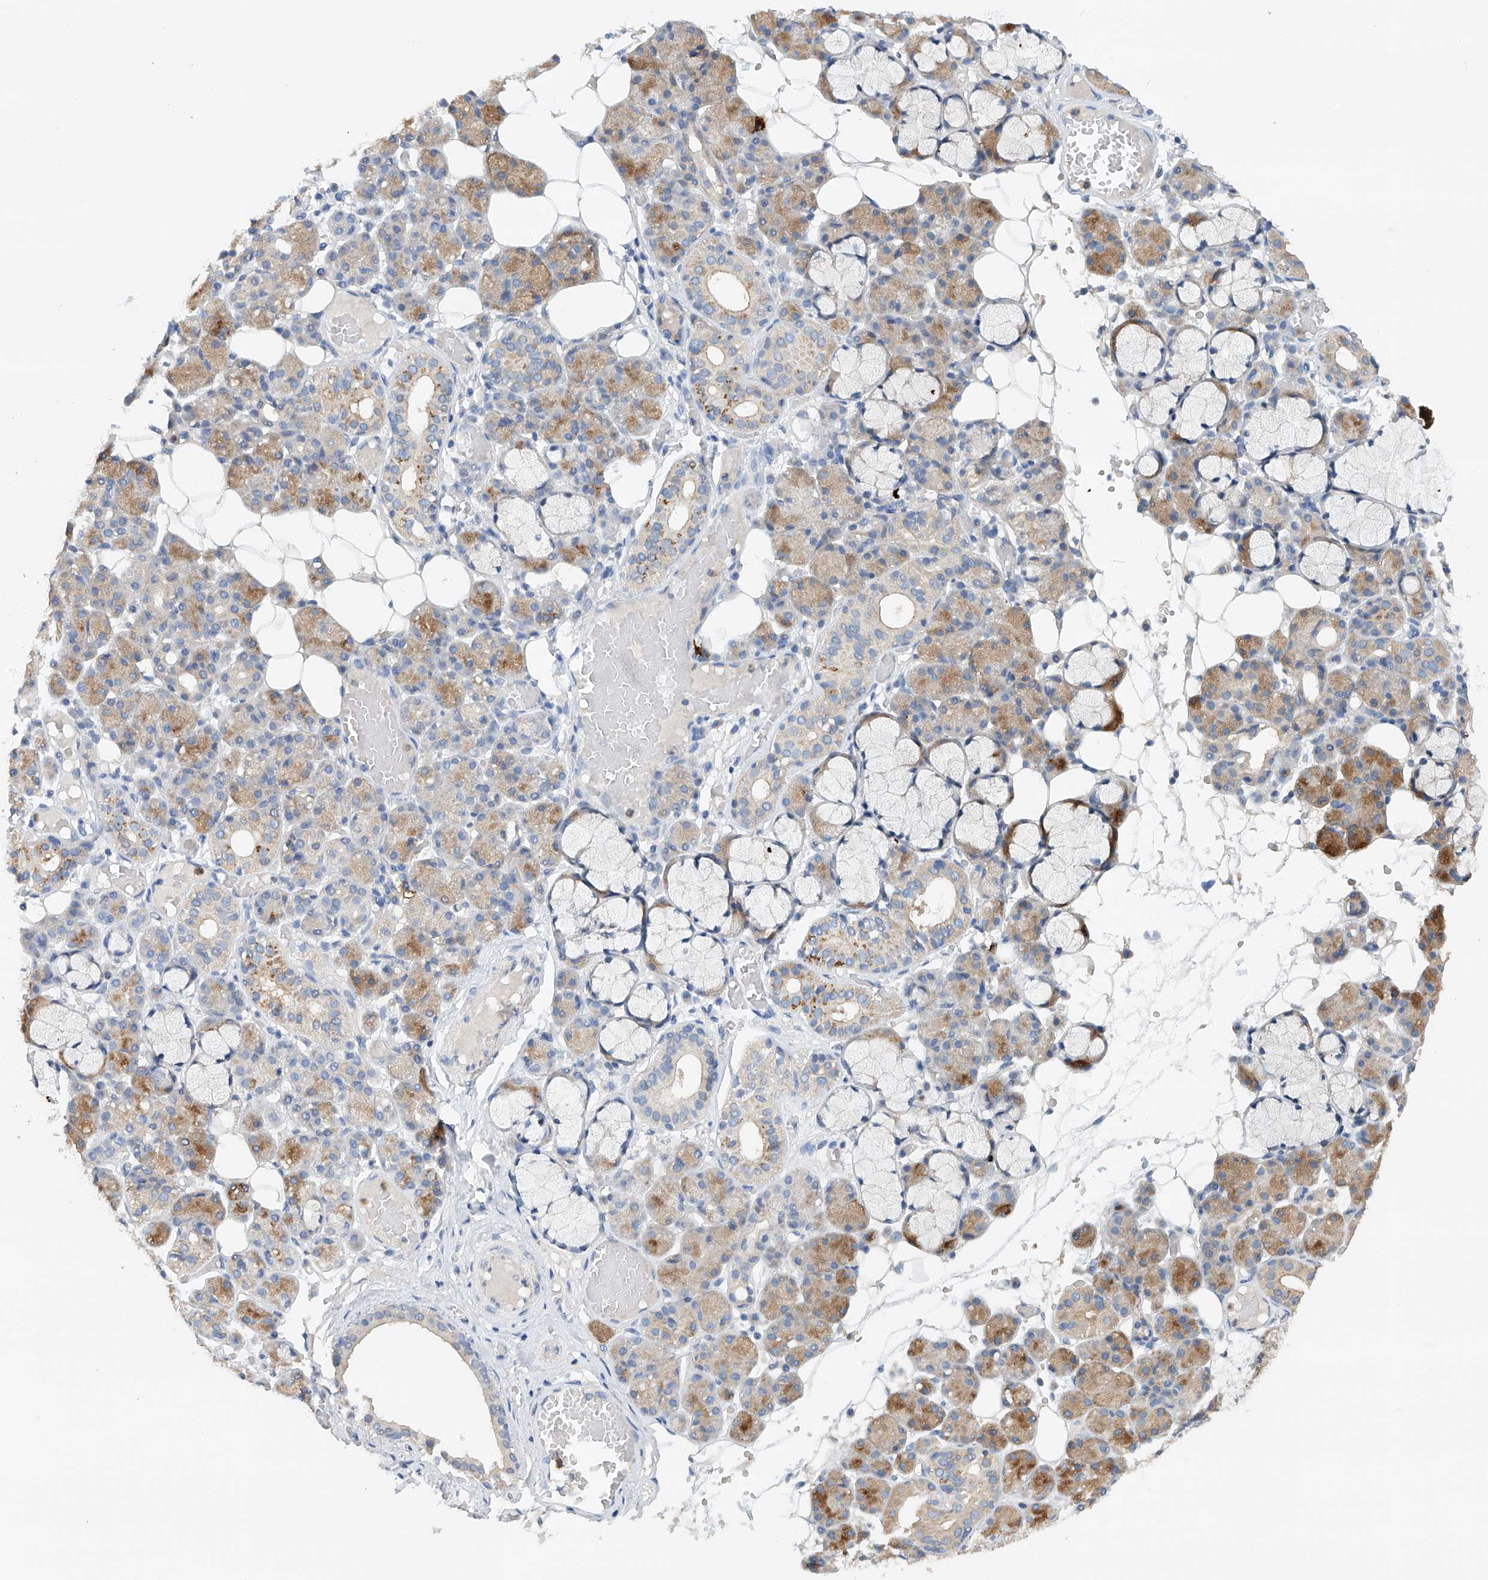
{"staining": {"intensity": "moderate", "quantity": "25%-75%", "location": "cytoplasmic/membranous"}, "tissue": "salivary gland", "cell_type": "Glandular cells", "image_type": "normal", "snomed": [{"axis": "morphology", "description": "Normal tissue, NOS"}, {"axis": "topography", "description": "Salivary gland"}], "caption": "Immunohistochemical staining of unremarkable human salivary gland demonstrates medium levels of moderate cytoplasmic/membranous positivity in about 25%-75% of glandular cells.", "gene": "GPC4", "patient": {"sex": "male", "age": 63}}